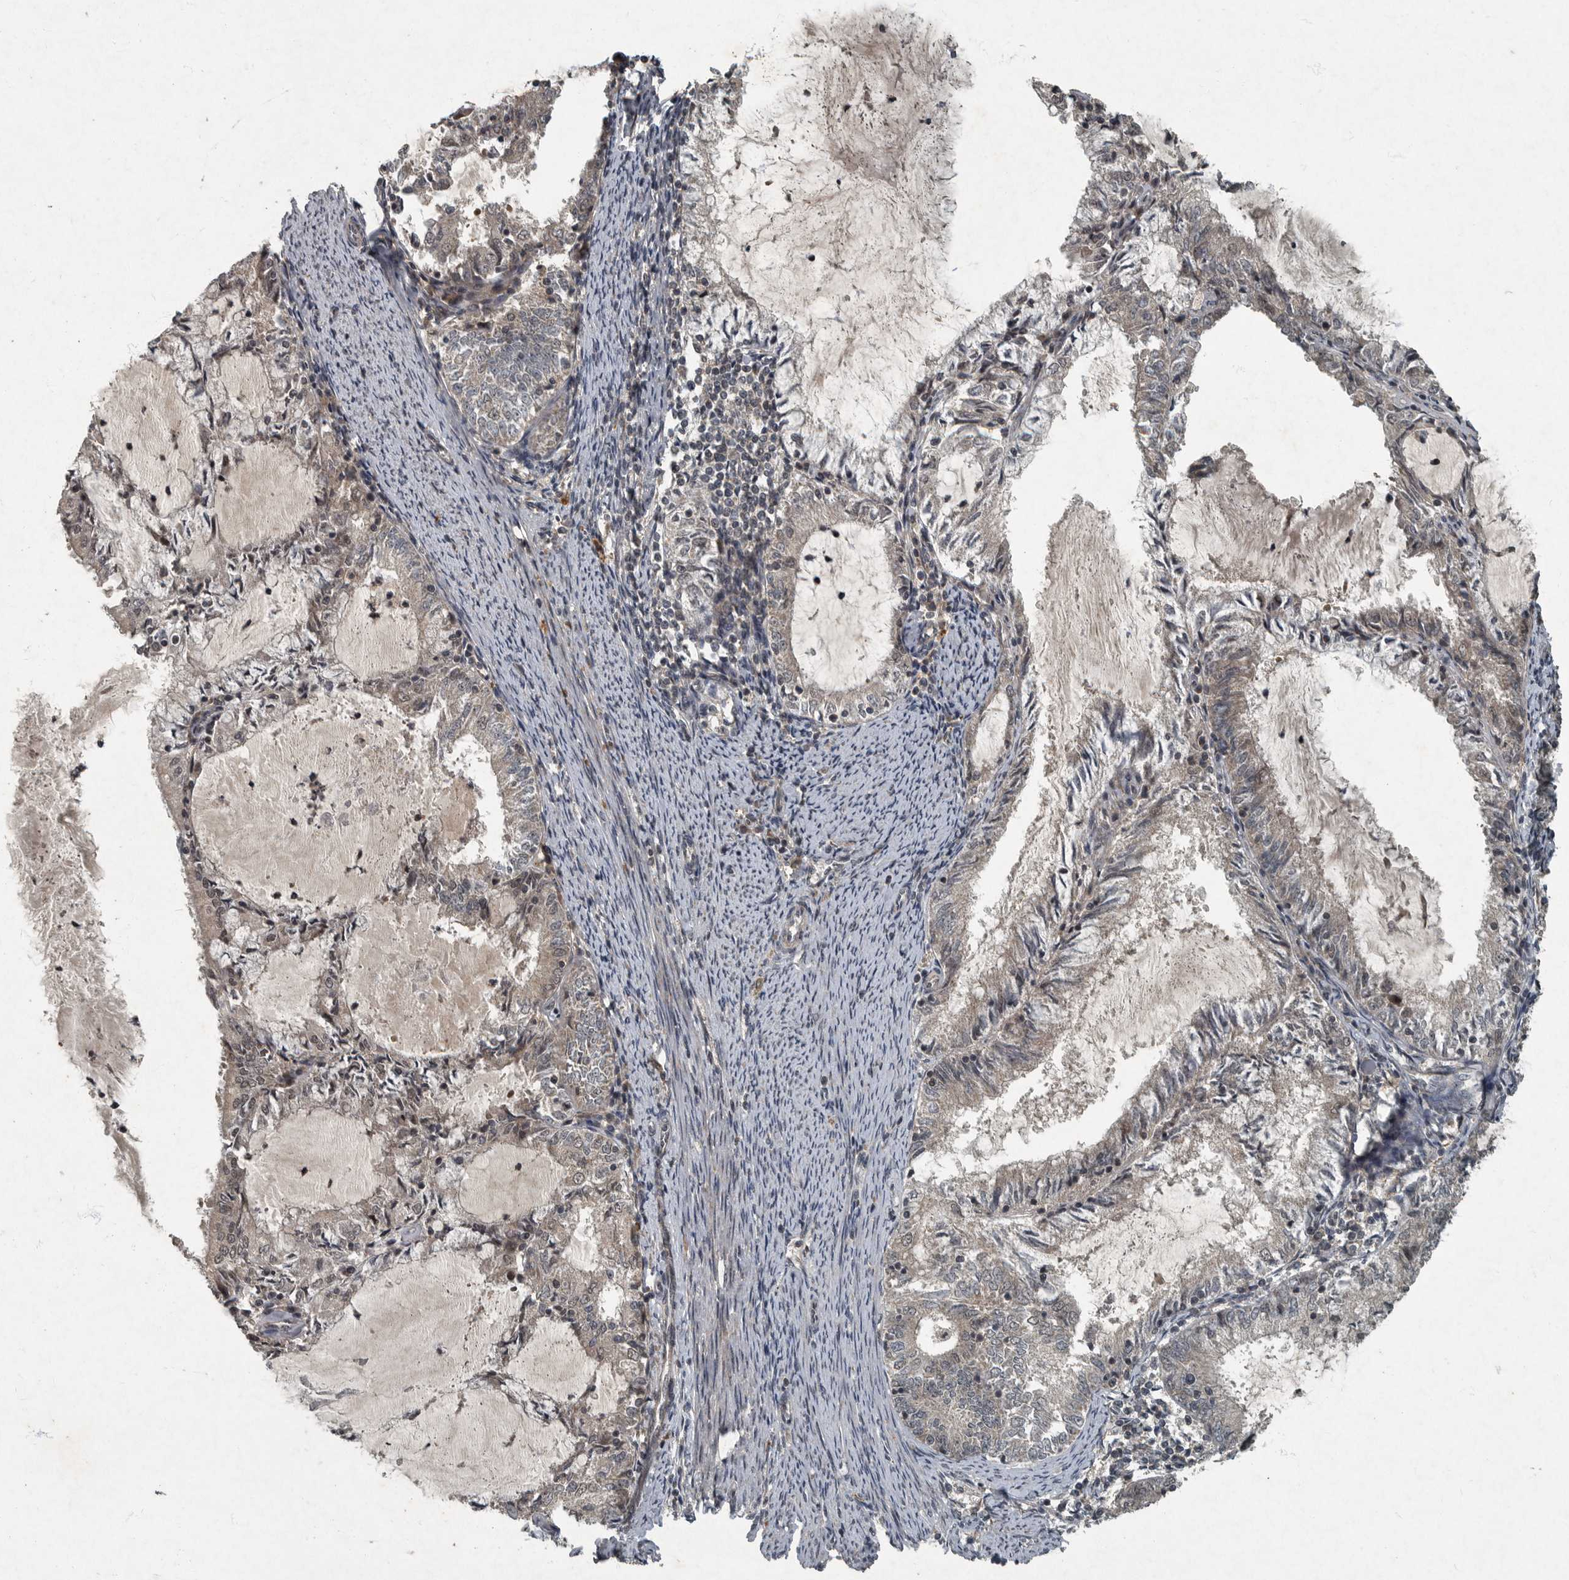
{"staining": {"intensity": "weak", "quantity": "<25%", "location": "cytoplasmic/membranous"}, "tissue": "endometrial cancer", "cell_type": "Tumor cells", "image_type": "cancer", "snomed": [{"axis": "morphology", "description": "Adenocarcinoma, NOS"}, {"axis": "topography", "description": "Endometrium"}], "caption": "An image of adenocarcinoma (endometrial) stained for a protein displays no brown staining in tumor cells.", "gene": "FOXO1", "patient": {"sex": "female", "age": 57}}